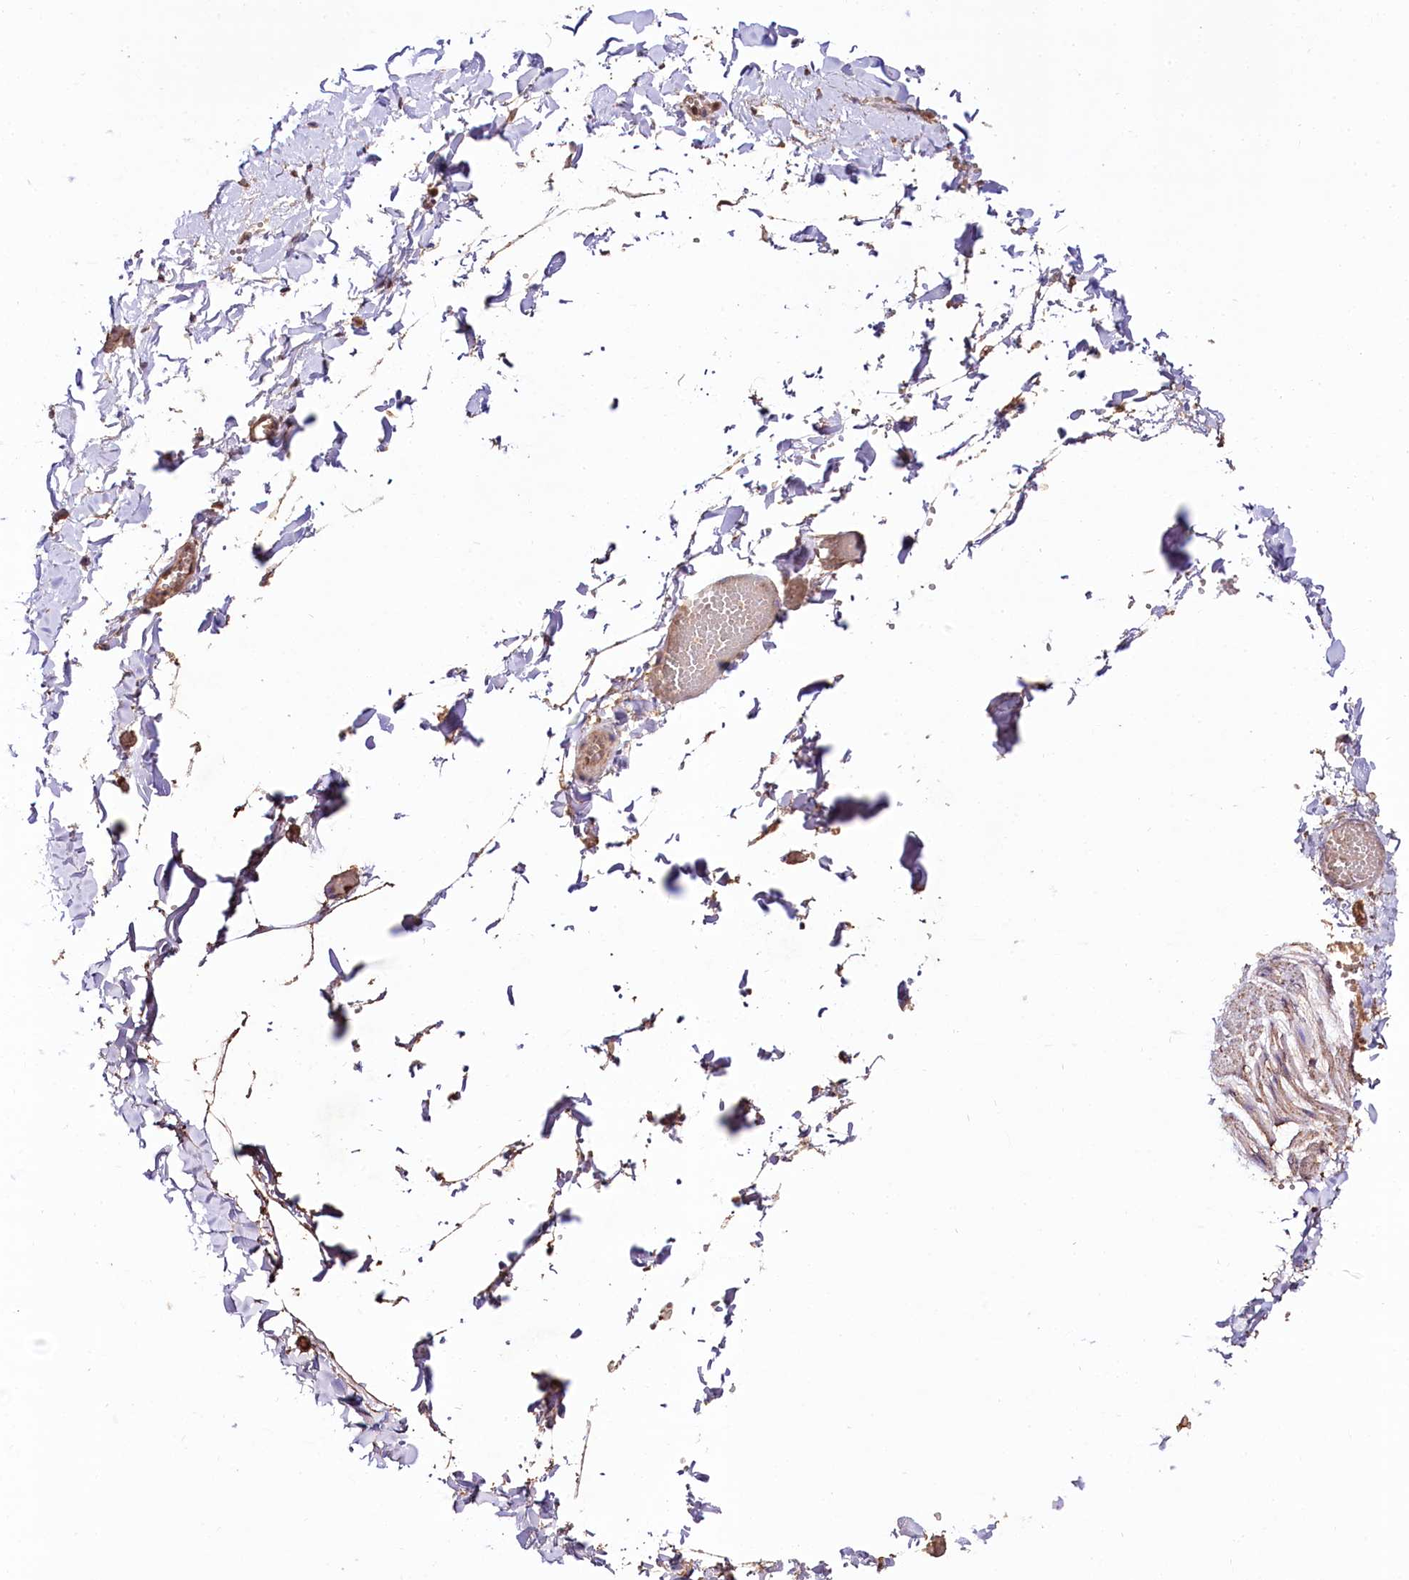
{"staining": {"intensity": "moderate", "quantity": "25%-75%", "location": "cytoplasmic/membranous,nuclear"}, "tissue": "adipose tissue", "cell_type": "Adipocytes", "image_type": "normal", "snomed": [{"axis": "morphology", "description": "Normal tissue, NOS"}, {"axis": "topography", "description": "Gallbladder"}, {"axis": "topography", "description": "Peripheral nerve tissue"}], "caption": "Adipose tissue stained with IHC displays moderate cytoplasmic/membranous,nuclear positivity in about 25%-75% of adipocytes. The staining was performed using DAB (3,3'-diaminobenzidine) to visualize the protein expression in brown, while the nuclei were stained in blue with hematoxylin (Magnification: 20x).", "gene": "RRP8", "patient": {"sex": "male", "age": 38}}